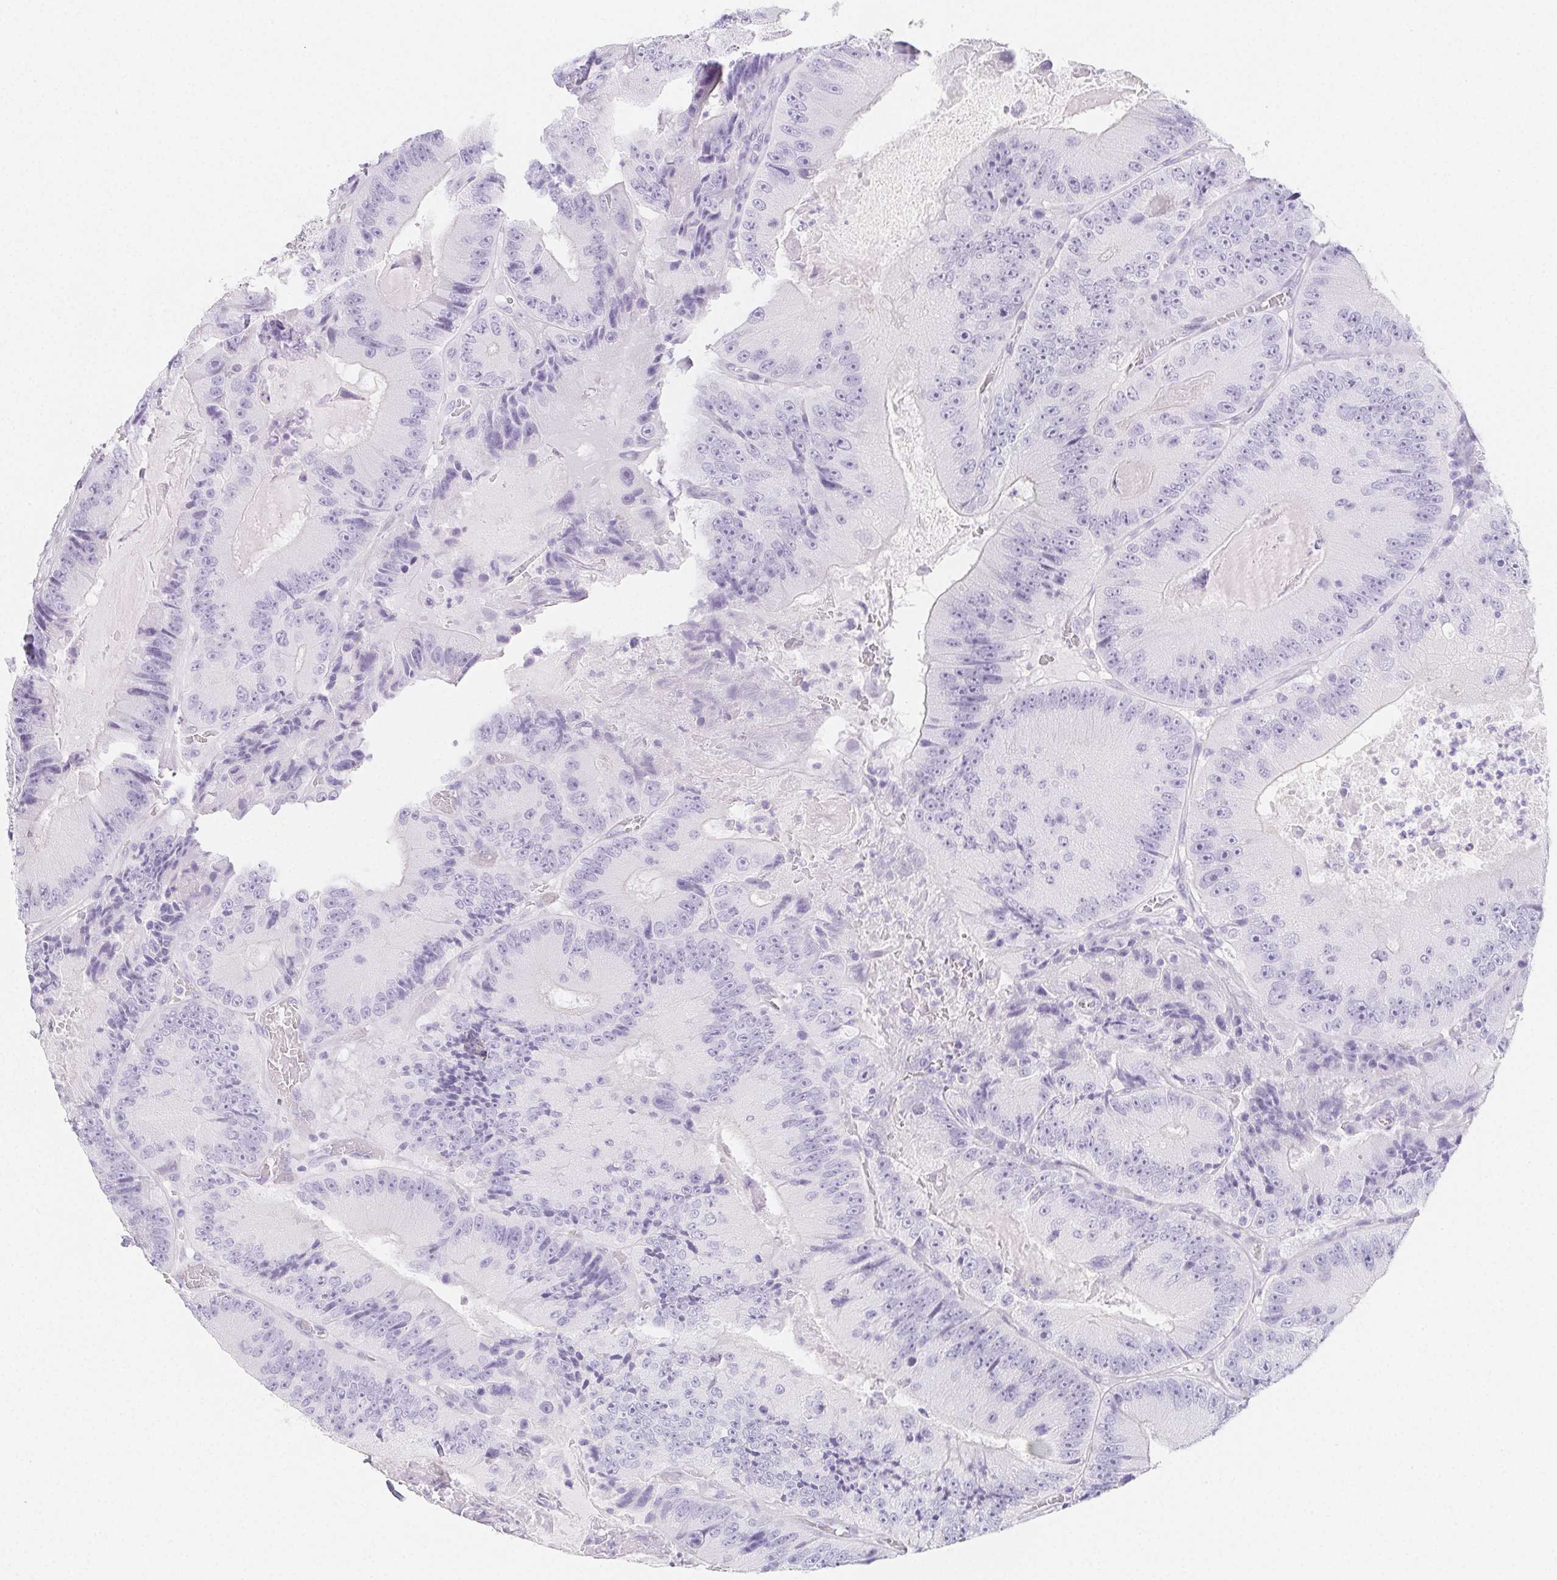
{"staining": {"intensity": "negative", "quantity": "none", "location": "none"}, "tissue": "colorectal cancer", "cell_type": "Tumor cells", "image_type": "cancer", "snomed": [{"axis": "morphology", "description": "Adenocarcinoma, NOS"}, {"axis": "topography", "description": "Colon"}], "caption": "Tumor cells are negative for protein expression in human colorectal cancer (adenocarcinoma). The staining is performed using DAB (3,3'-diaminobenzidine) brown chromogen with nuclei counter-stained in using hematoxylin.", "gene": "ZBBX", "patient": {"sex": "female", "age": 86}}